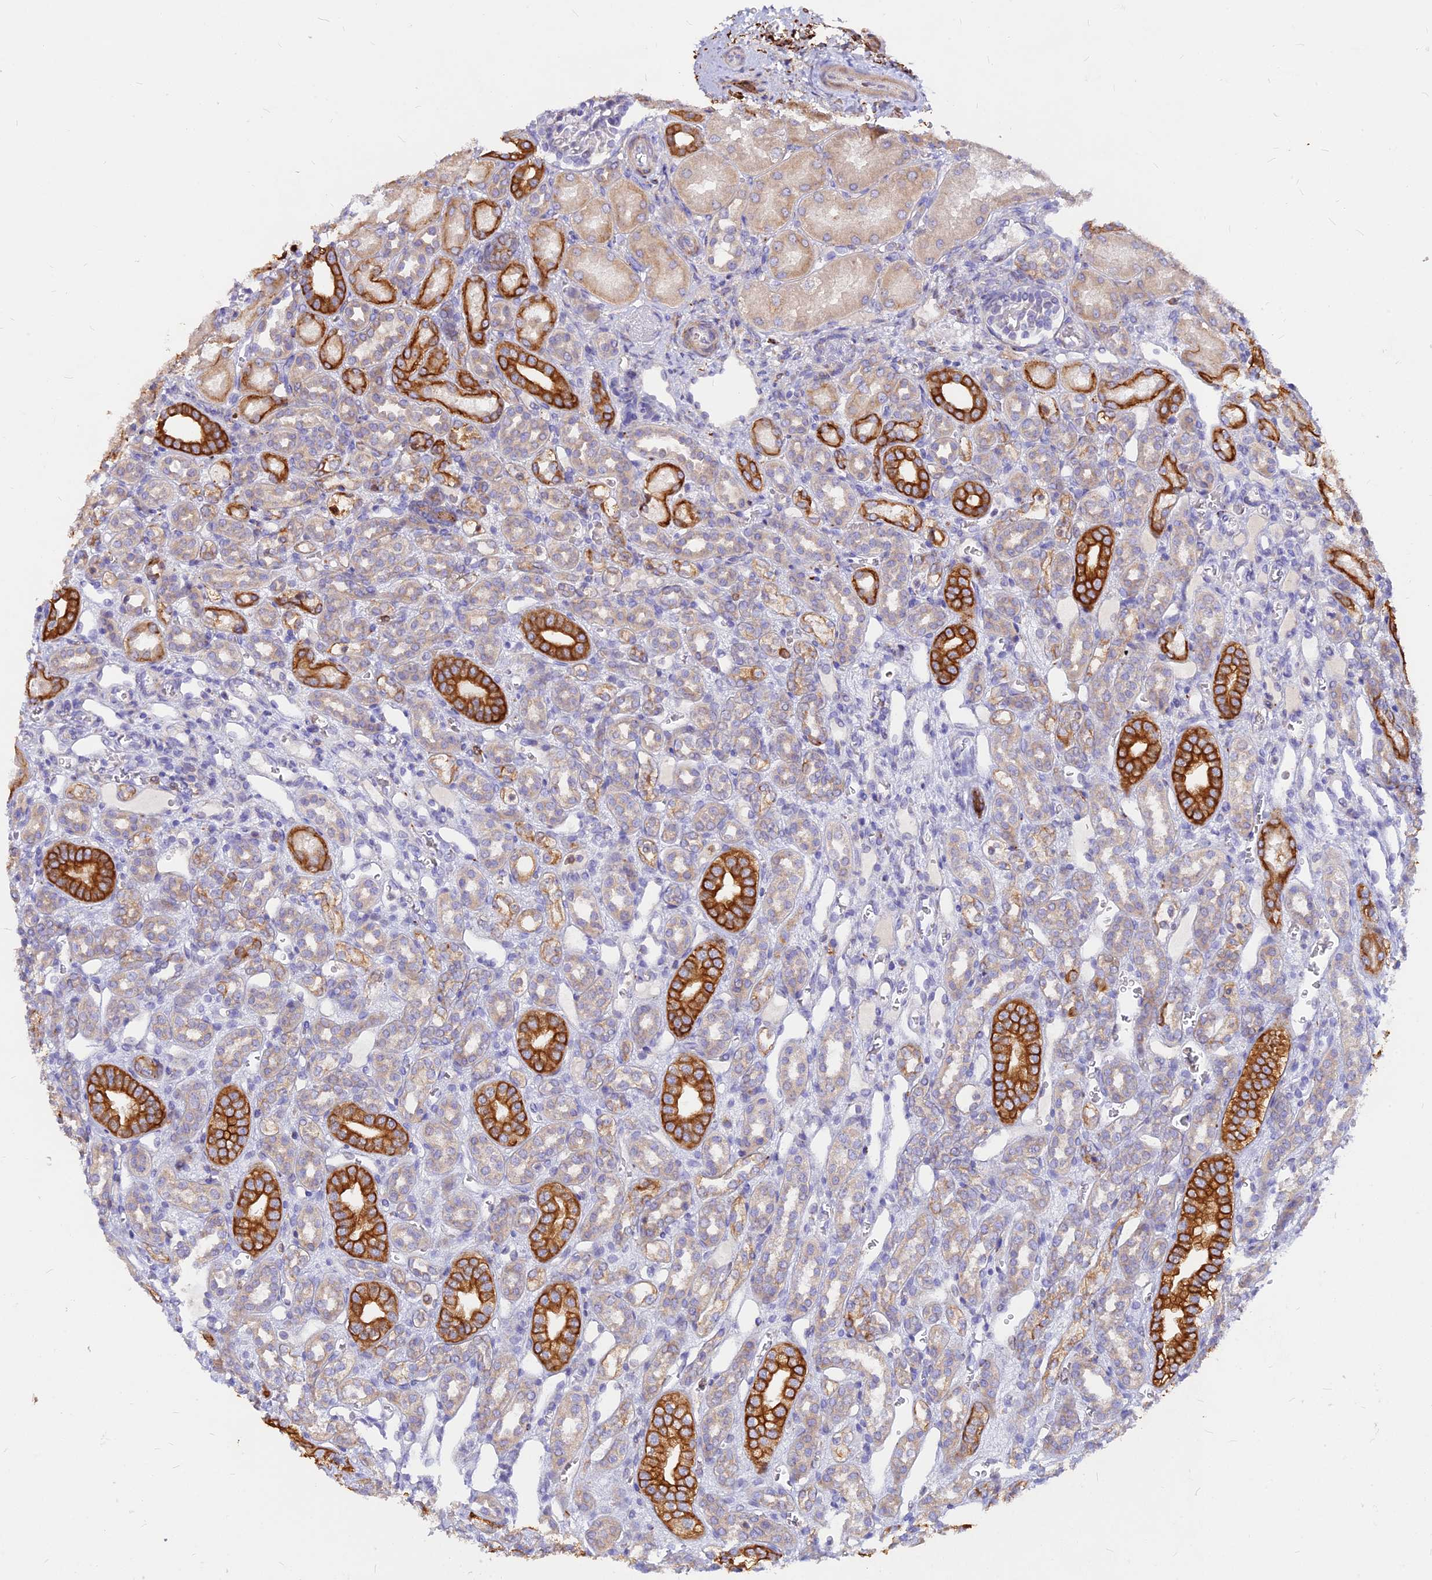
{"staining": {"intensity": "negative", "quantity": "none", "location": "none"}, "tissue": "kidney", "cell_type": "Cells in glomeruli", "image_type": "normal", "snomed": [{"axis": "morphology", "description": "Normal tissue, NOS"}, {"axis": "morphology", "description": "Neoplasm, malignant, NOS"}, {"axis": "topography", "description": "Kidney"}], "caption": "This image is of benign kidney stained with IHC to label a protein in brown with the nuclei are counter-stained blue. There is no positivity in cells in glomeruli.", "gene": "DENND2D", "patient": {"sex": "female", "age": 1}}